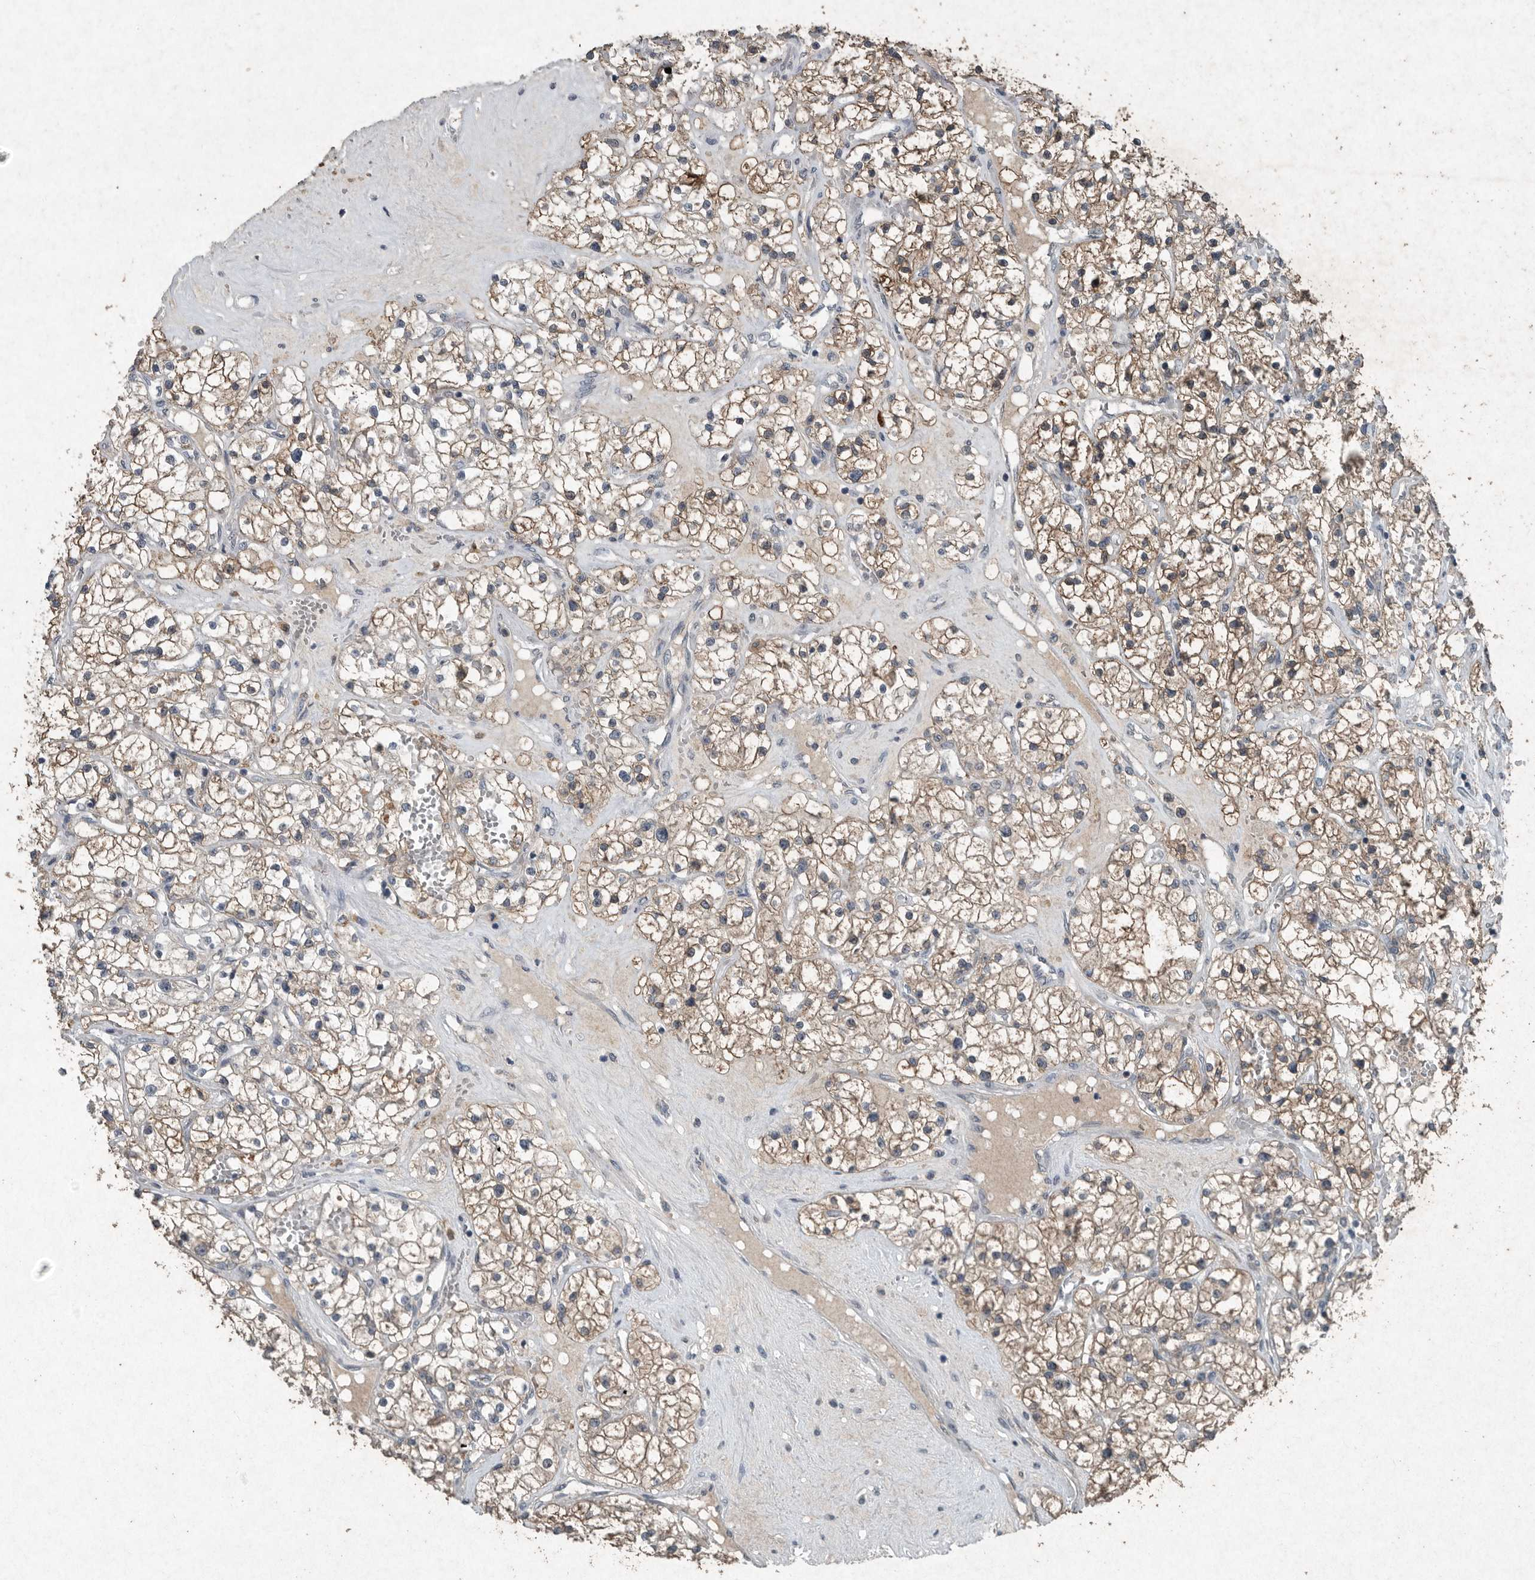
{"staining": {"intensity": "weak", "quantity": ">75%", "location": "cytoplasmic/membranous"}, "tissue": "renal cancer", "cell_type": "Tumor cells", "image_type": "cancer", "snomed": [{"axis": "morphology", "description": "Normal tissue, NOS"}, {"axis": "morphology", "description": "Adenocarcinoma, NOS"}, {"axis": "topography", "description": "Kidney"}], "caption": "The immunohistochemical stain labels weak cytoplasmic/membranous expression in tumor cells of renal cancer (adenocarcinoma) tissue.", "gene": "IL20", "patient": {"sex": "male", "age": 68}}